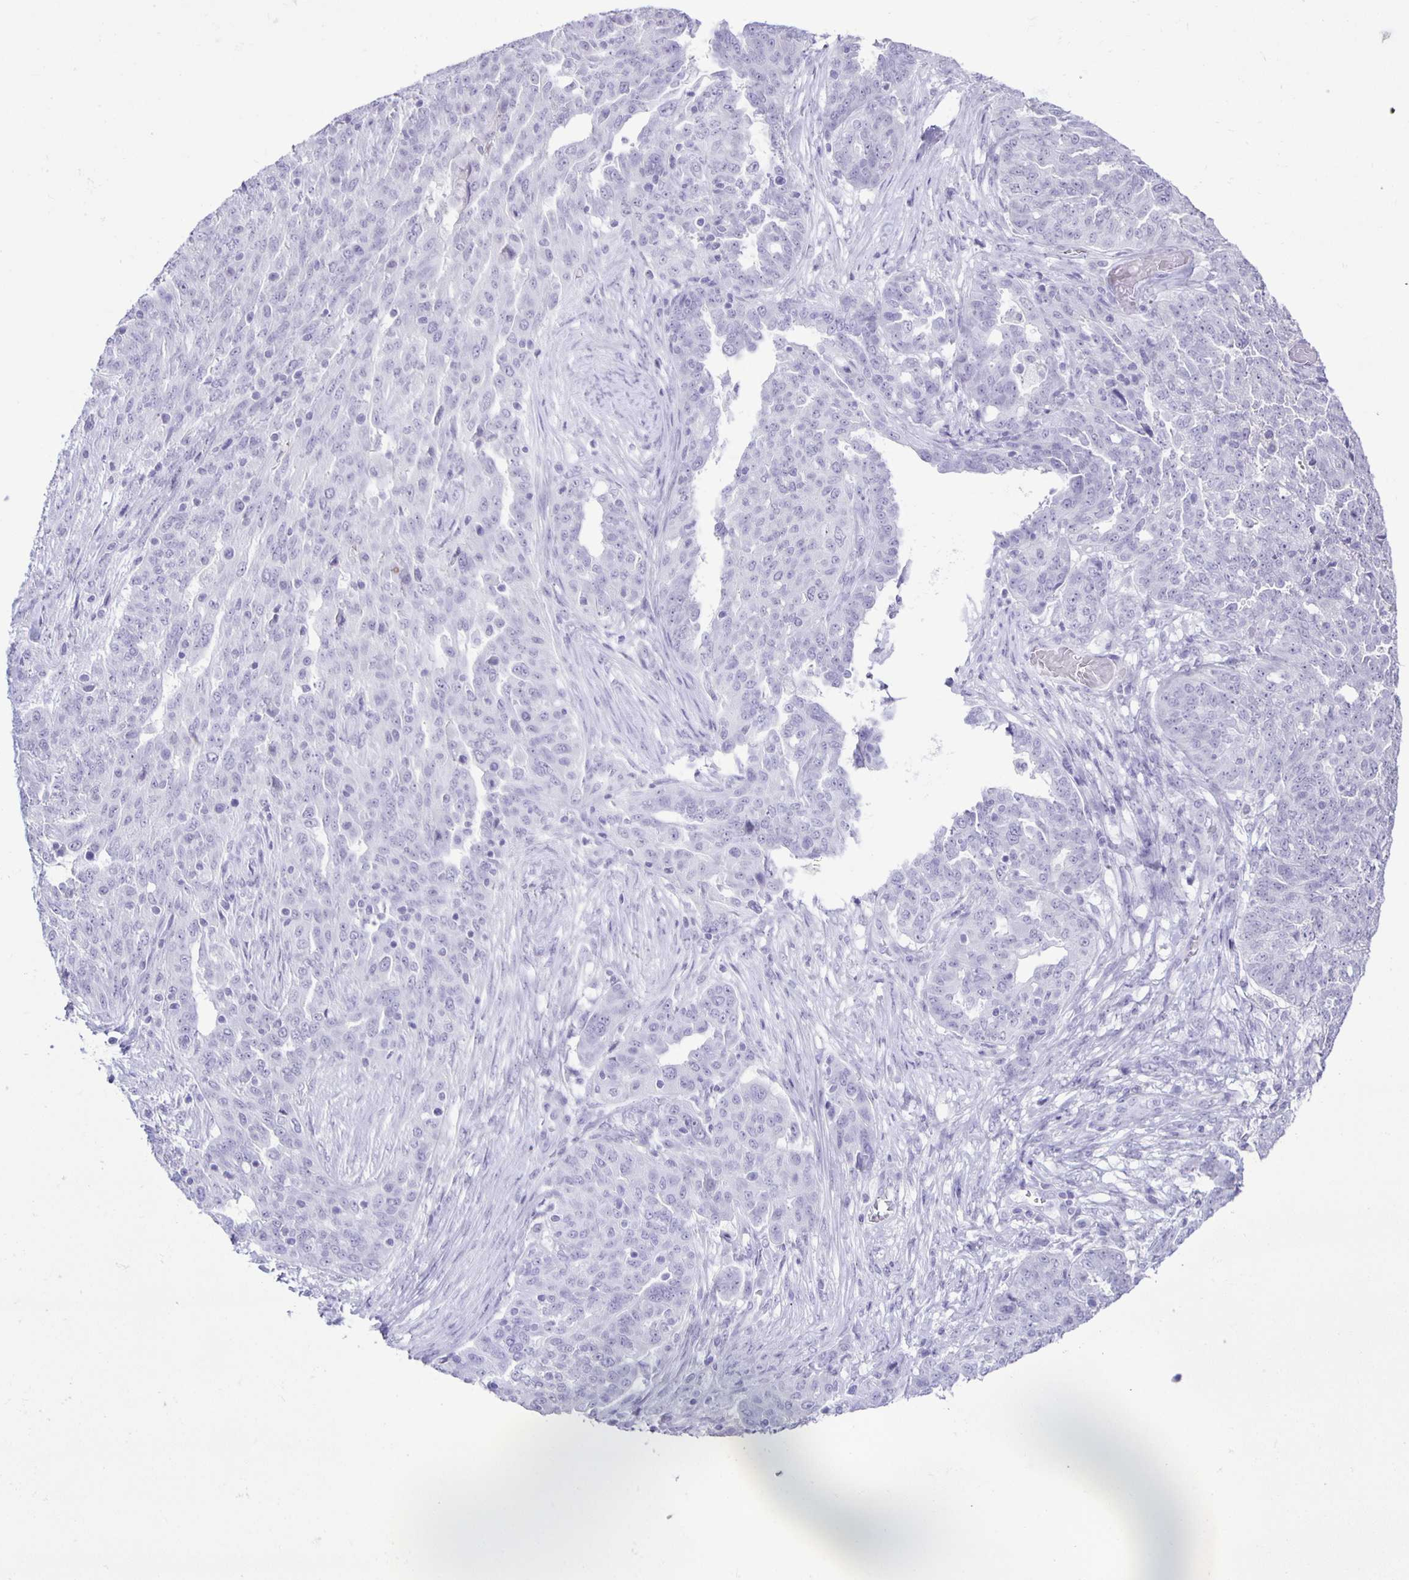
{"staining": {"intensity": "negative", "quantity": "none", "location": "none"}, "tissue": "ovarian cancer", "cell_type": "Tumor cells", "image_type": "cancer", "snomed": [{"axis": "morphology", "description": "Cystadenocarcinoma, serous, NOS"}, {"axis": "topography", "description": "Ovary"}], "caption": "Immunohistochemical staining of human ovarian cancer exhibits no significant expression in tumor cells. (IHC, brightfield microscopy, high magnification).", "gene": "EZHIP", "patient": {"sex": "female", "age": 67}}